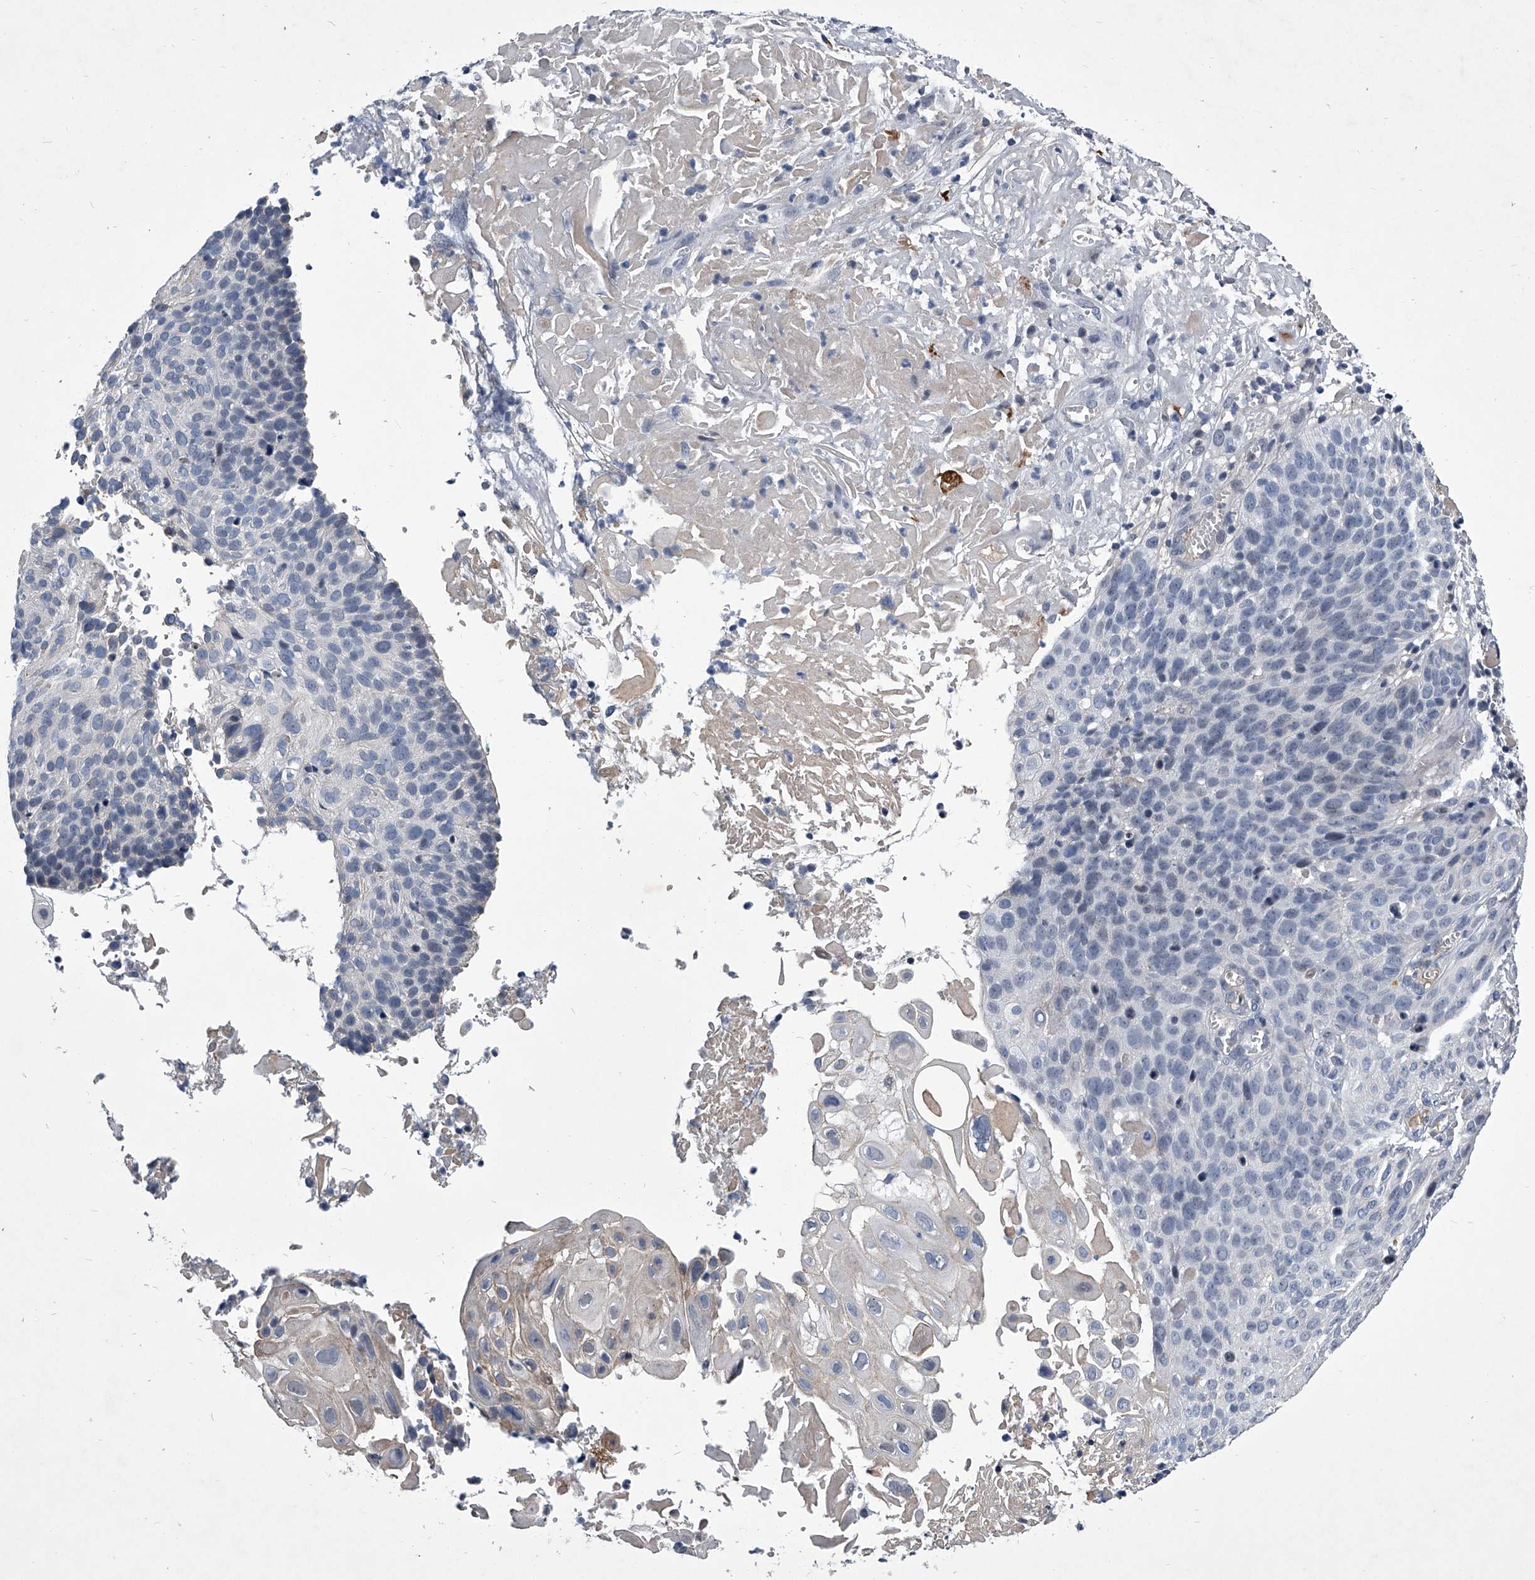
{"staining": {"intensity": "negative", "quantity": "none", "location": "none"}, "tissue": "cervical cancer", "cell_type": "Tumor cells", "image_type": "cancer", "snomed": [{"axis": "morphology", "description": "Squamous cell carcinoma, NOS"}, {"axis": "topography", "description": "Cervix"}], "caption": "Tumor cells are negative for brown protein staining in cervical squamous cell carcinoma.", "gene": "ZNF76", "patient": {"sex": "female", "age": 74}}